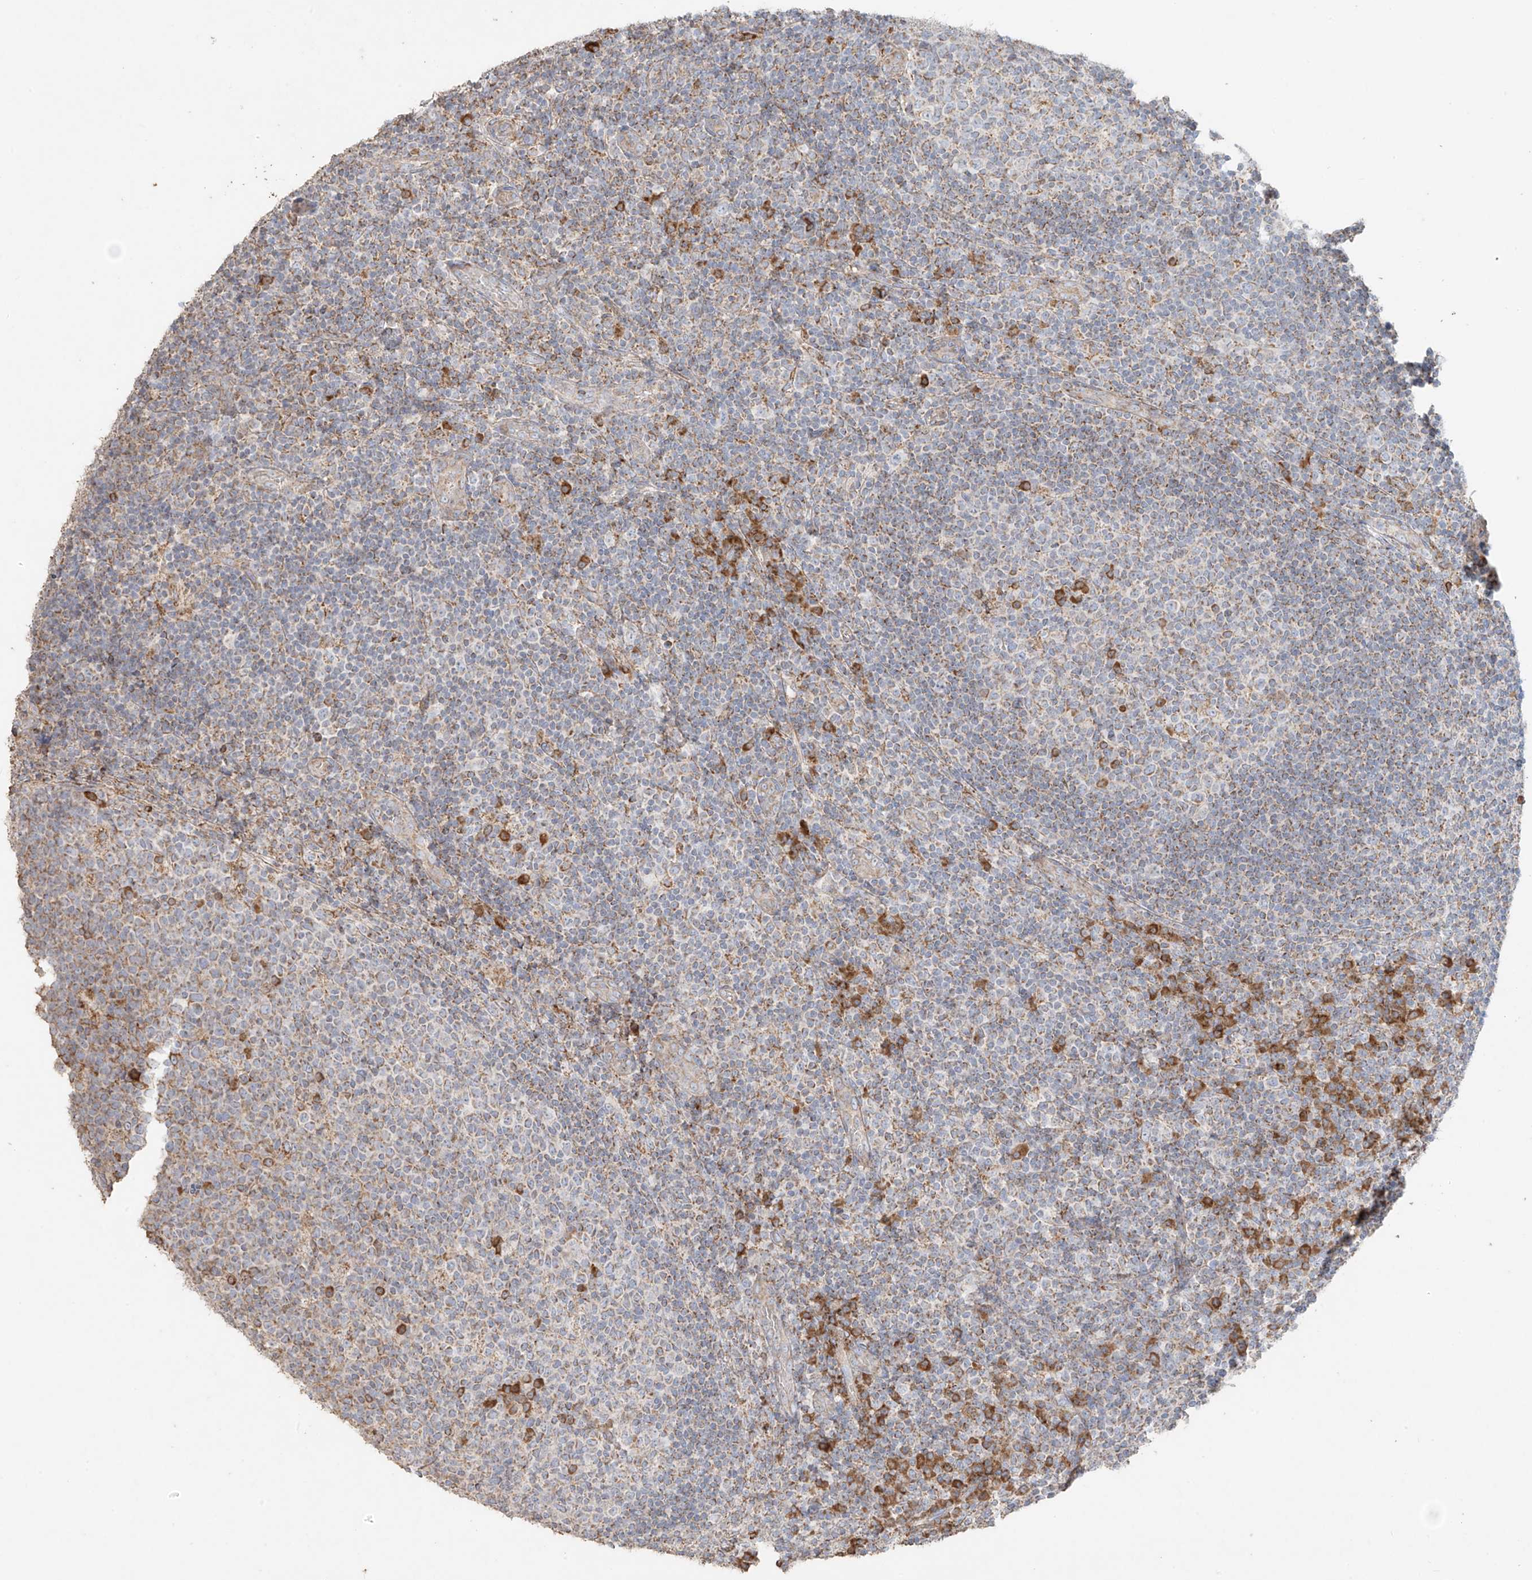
{"staining": {"intensity": "moderate", "quantity": "25%-75%", "location": "cytoplasmic/membranous"}, "tissue": "tonsil", "cell_type": "Germinal center cells", "image_type": "normal", "snomed": [{"axis": "morphology", "description": "Normal tissue, NOS"}, {"axis": "topography", "description": "Tonsil"}], "caption": "Protein analysis of unremarkable tonsil reveals moderate cytoplasmic/membranous staining in about 25%-75% of germinal center cells.", "gene": "COLGALT2", "patient": {"sex": "female", "age": 19}}